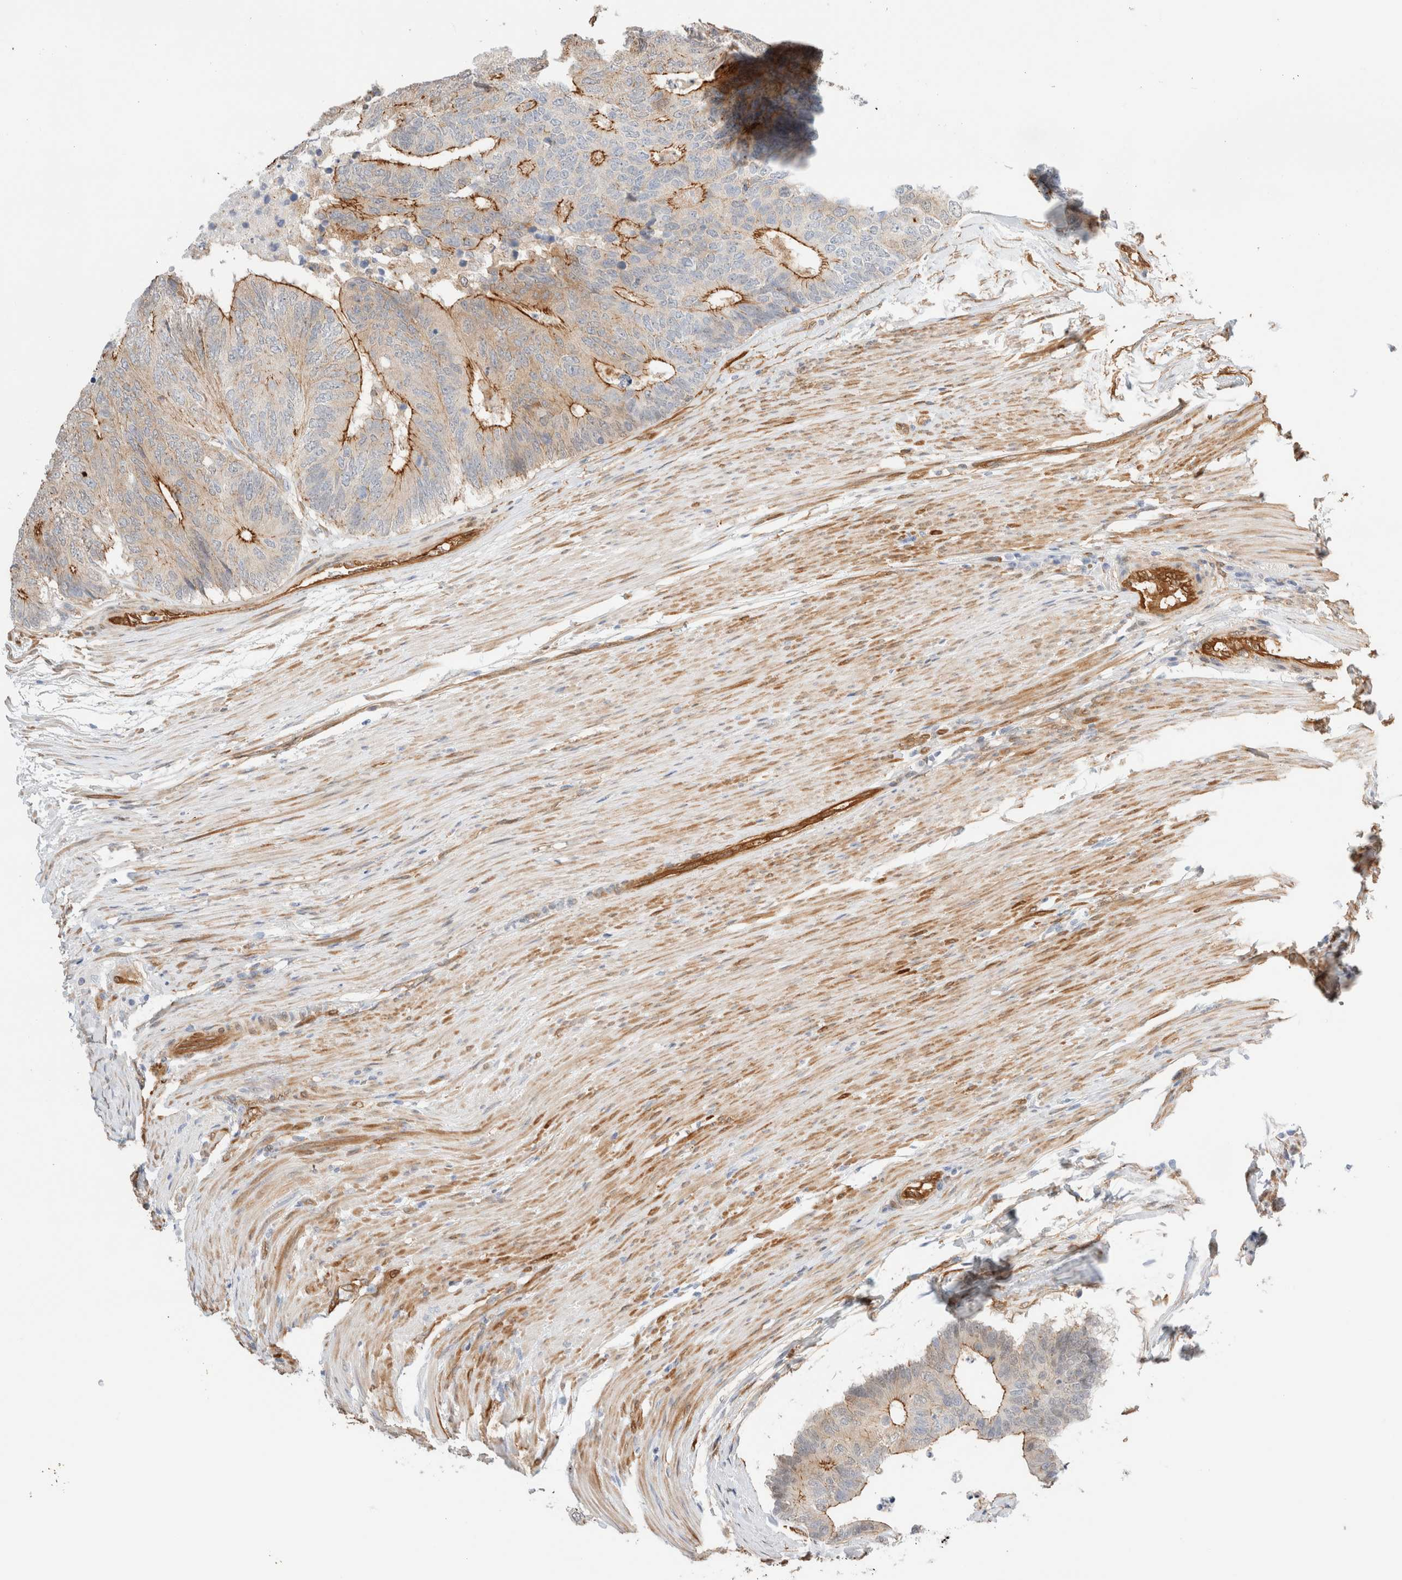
{"staining": {"intensity": "moderate", "quantity": ">75%", "location": "cytoplasmic/membranous"}, "tissue": "colorectal cancer", "cell_type": "Tumor cells", "image_type": "cancer", "snomed": [{"axis": "morphology", "description": "Adenocarcinoma, NOS"}, {"axis": "topography", "description": "Colon"}], "caption": "Immunohistochemistry (IHC) photomicrograph of neoplastic tissue: colorectal adenocarcinoma stained using immunohistochemistry (IHC) exhibits medium levels of moderate protein expression localized specifically in the cytoplasmic/membranous of tumor cells, appearing as a cytoplasmic/membranous brown color.", "gene": "LMCD1", "patient": {"sex": "female", "age": 67}}